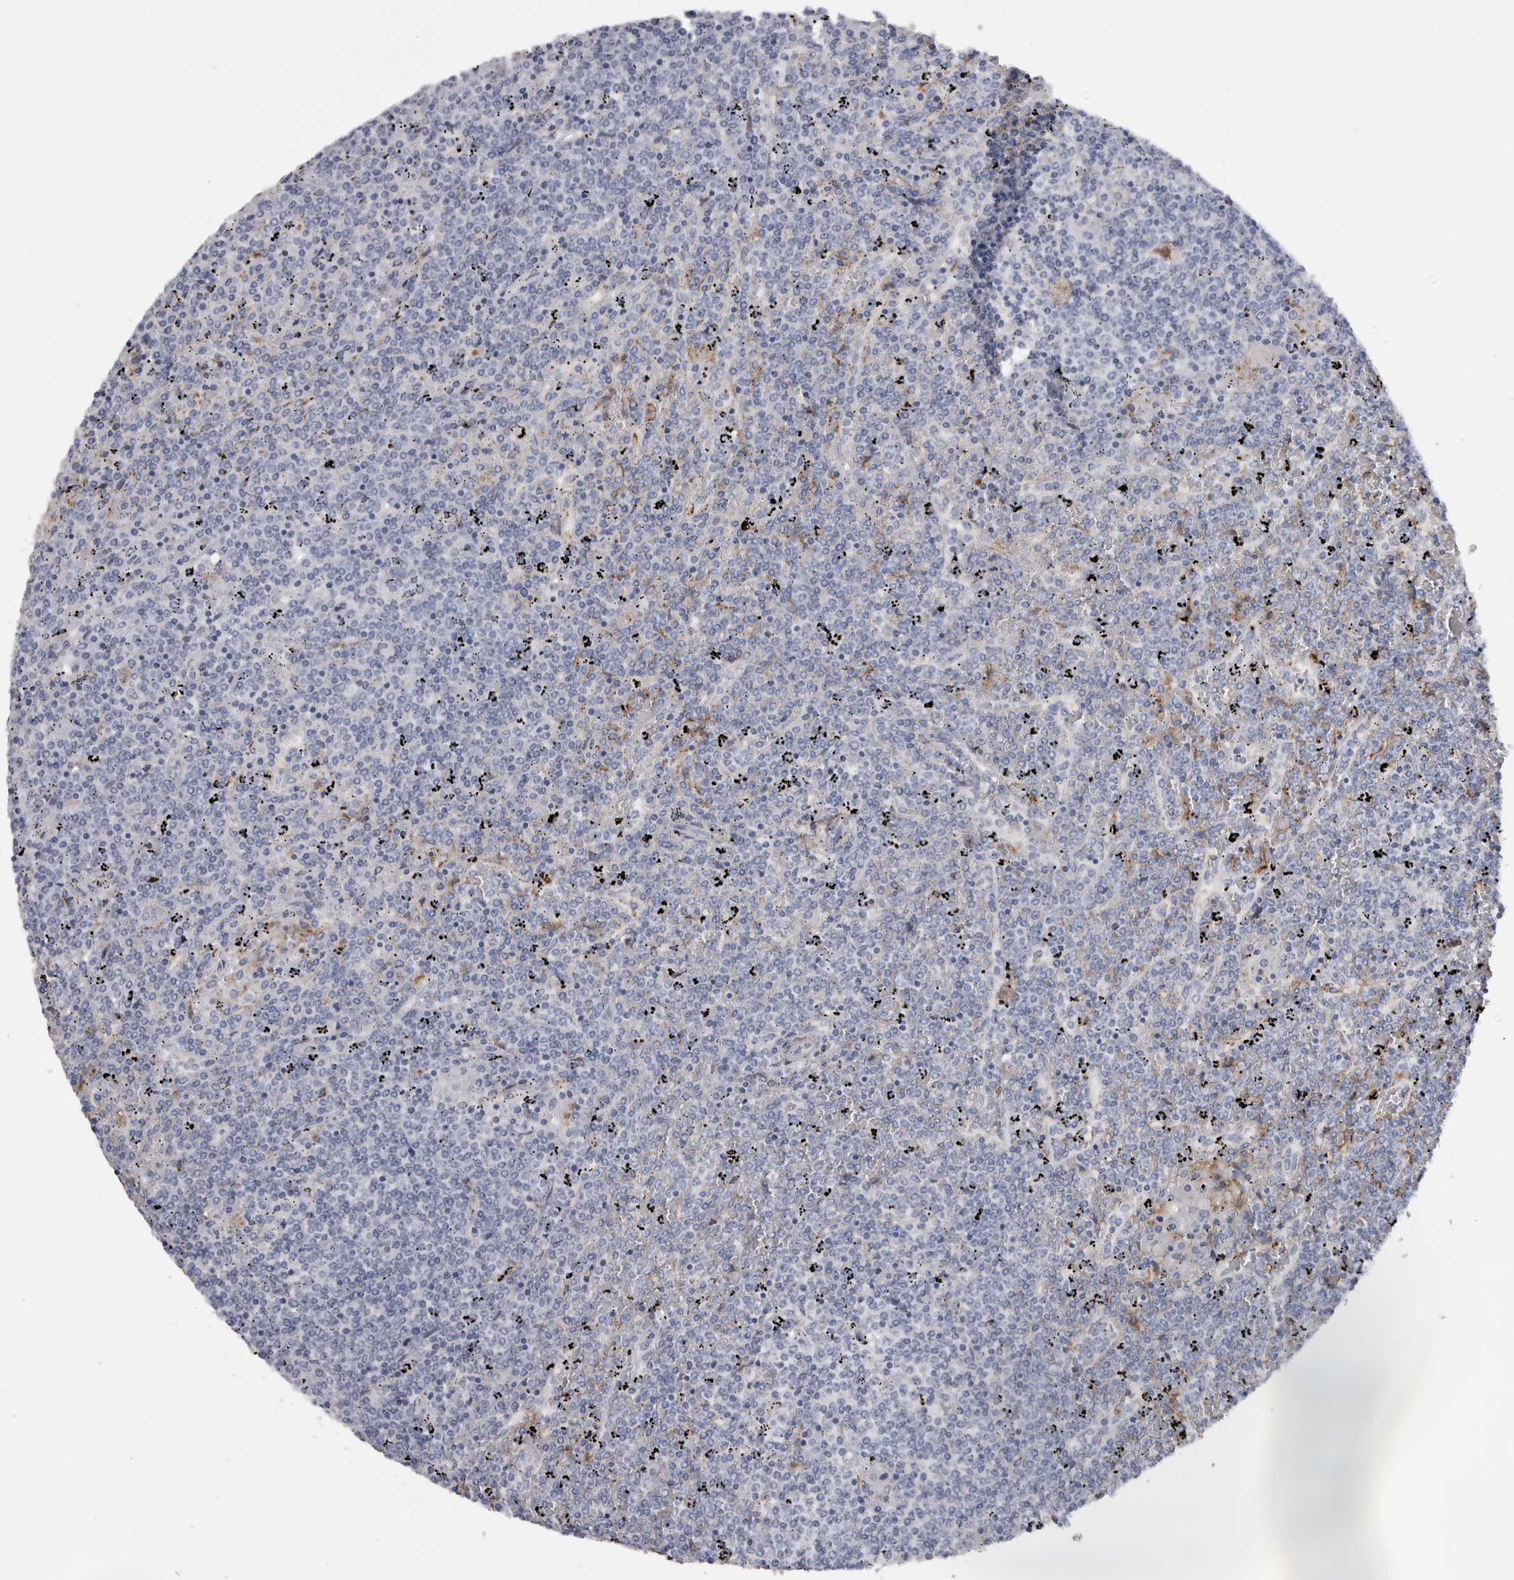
{"staining": {"intensity": "negative", "quantity": "none", "location": "none"}, "tissue": "lymphoma", "cell_type": "Tumor cells", "image_type": "cancer", "snomed": [{"axis": "morphology", "description": "Malignant lymphoma, non-Hodgkin's type, Low grade"}, {"axis": "topography", "description": "Spleen"}], "caption": "An image of human malignant lymphoma, non-Hodgkin's type (low-grade) is negative for staining in tumor cells.", "gene": "DNAJC24", "patient": {"sex": "female", "age": 19}}